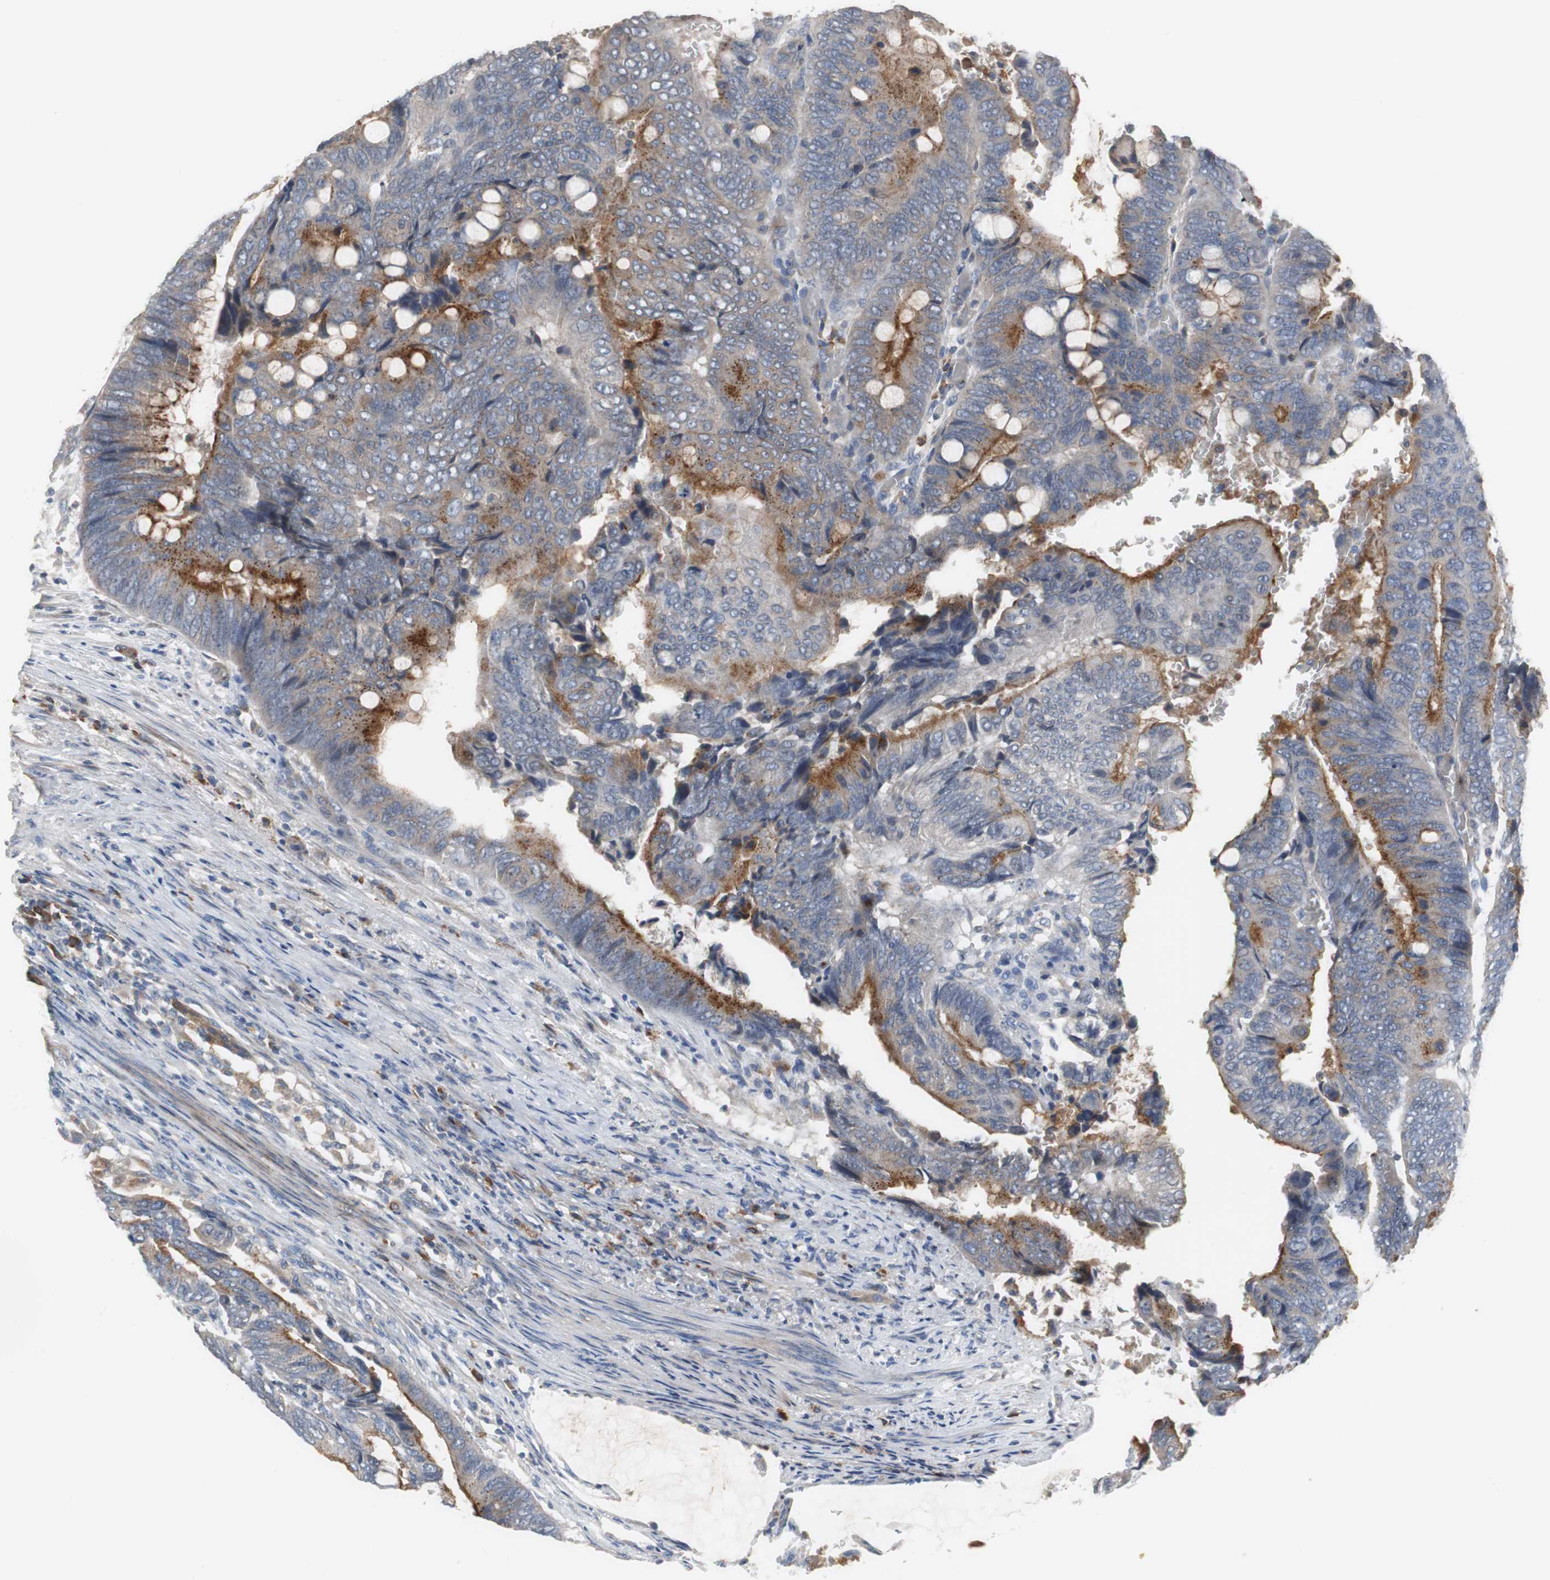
{"staining": {"intensity": "weak", "quantity": "25%-75%", "location": "cytoplasmic/membranous"}, "tissue": "colorectal cancer", "cell_type": "Tumor cells", "image_type": "cancer", "snomed": [{"axis": "morphology", "description": "Normal tissue, NOS"}, {"axis": "morphology", "description": "Adenocarcinoma, NOS"}, {"axis": "topography", "description": "Rectum"}, {"axis": "topography", "description": "Peripheral nerve tissue"}], "caption": "Colorectal cancer (adenocarcinoma) stained with a protein marker shows weak staining in tumor cells.", "gene": "SORT1", "patient": {"sex": "male", "age": 92}}